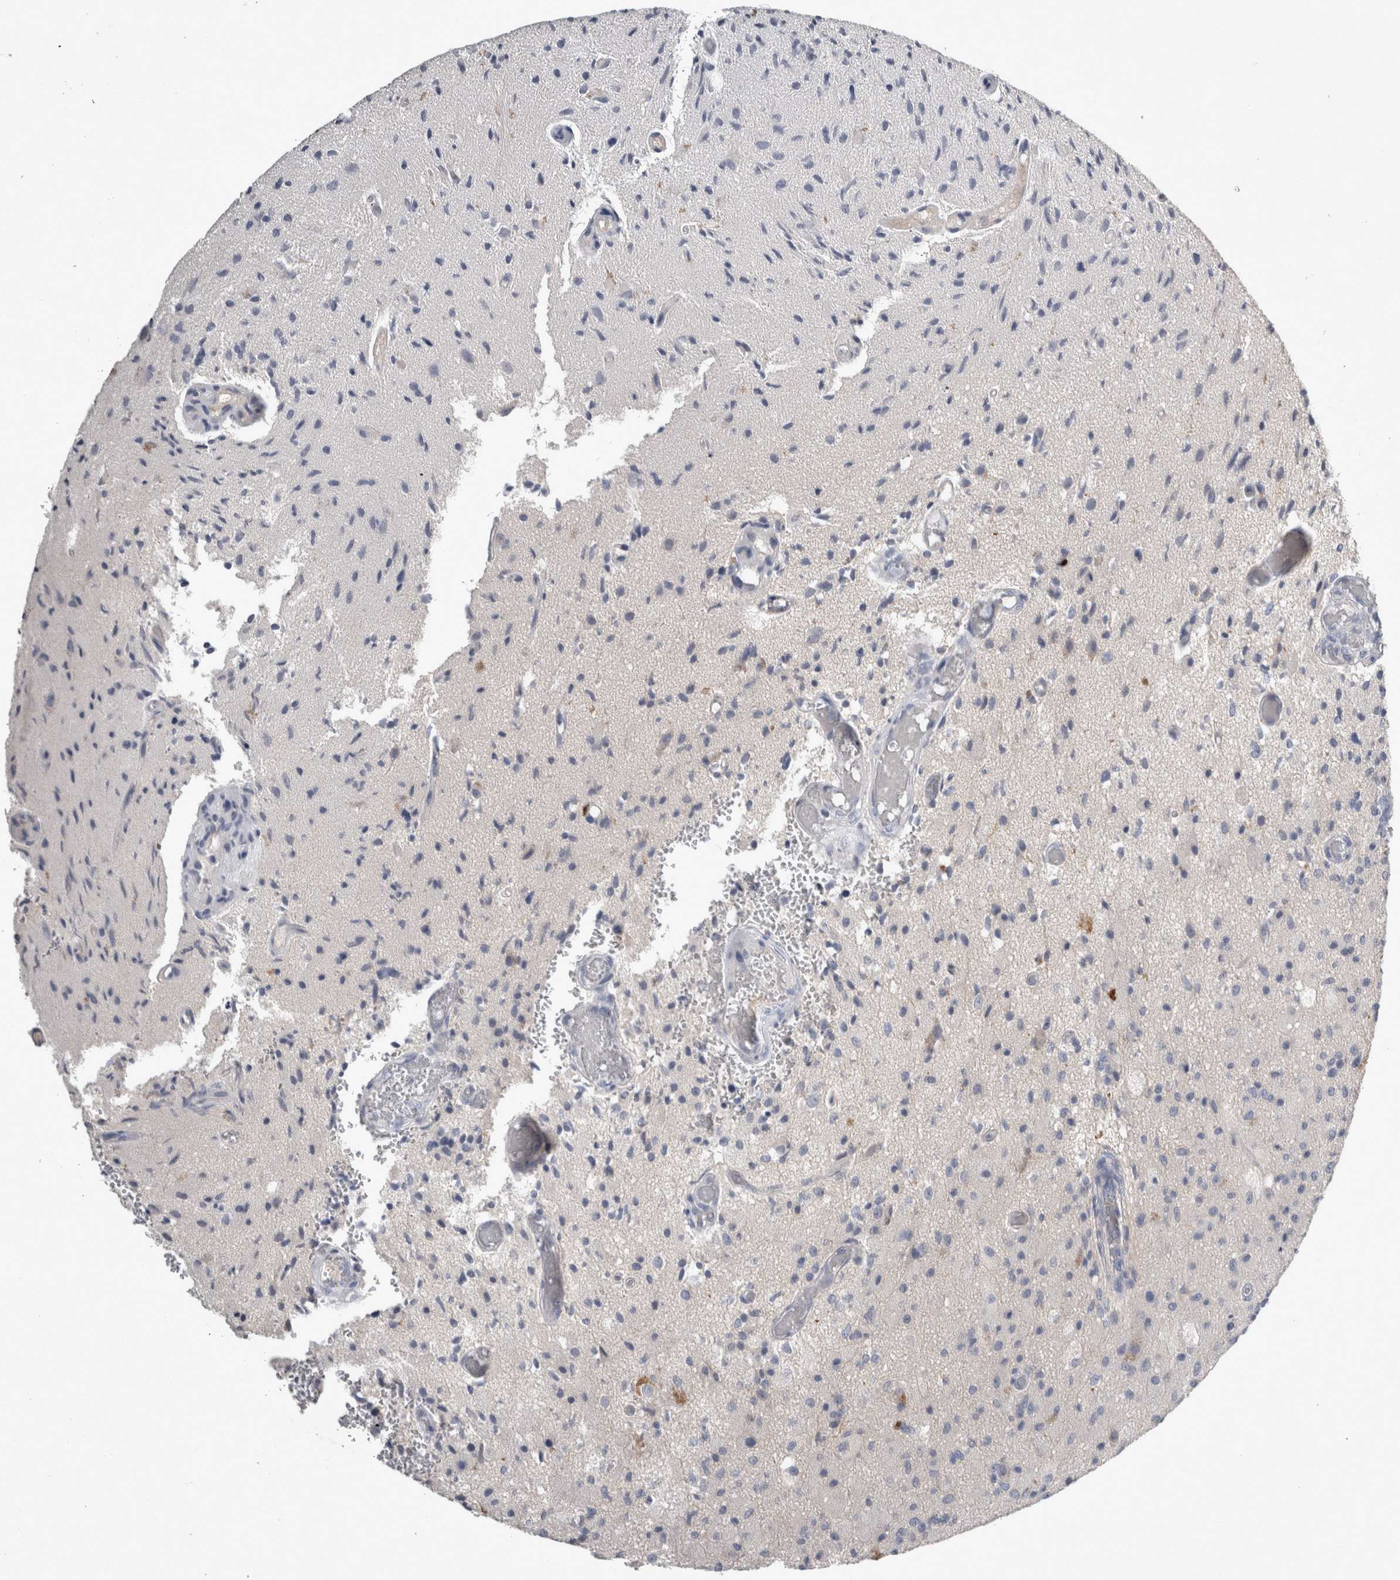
{"staining": {"intensity": "negative", "quantity": "none", "location": "none"}, "tissue": "glioma", "cell_type": "Tumor cells", "image_type": "cancer", "snomed": [{"axis": "morphology", "description": "Normal tissue, NOS"}, {"axis": "morphology", "description": "Glioma, malignant, High grade"}, {"axis": "topography", "description": "Cerebral cortex"}], "caption": "Tumor cells are negative for brown protein staining in glioma.", "gene": "SLC22A11", "patient": {"sex": "male", "age": 77}}